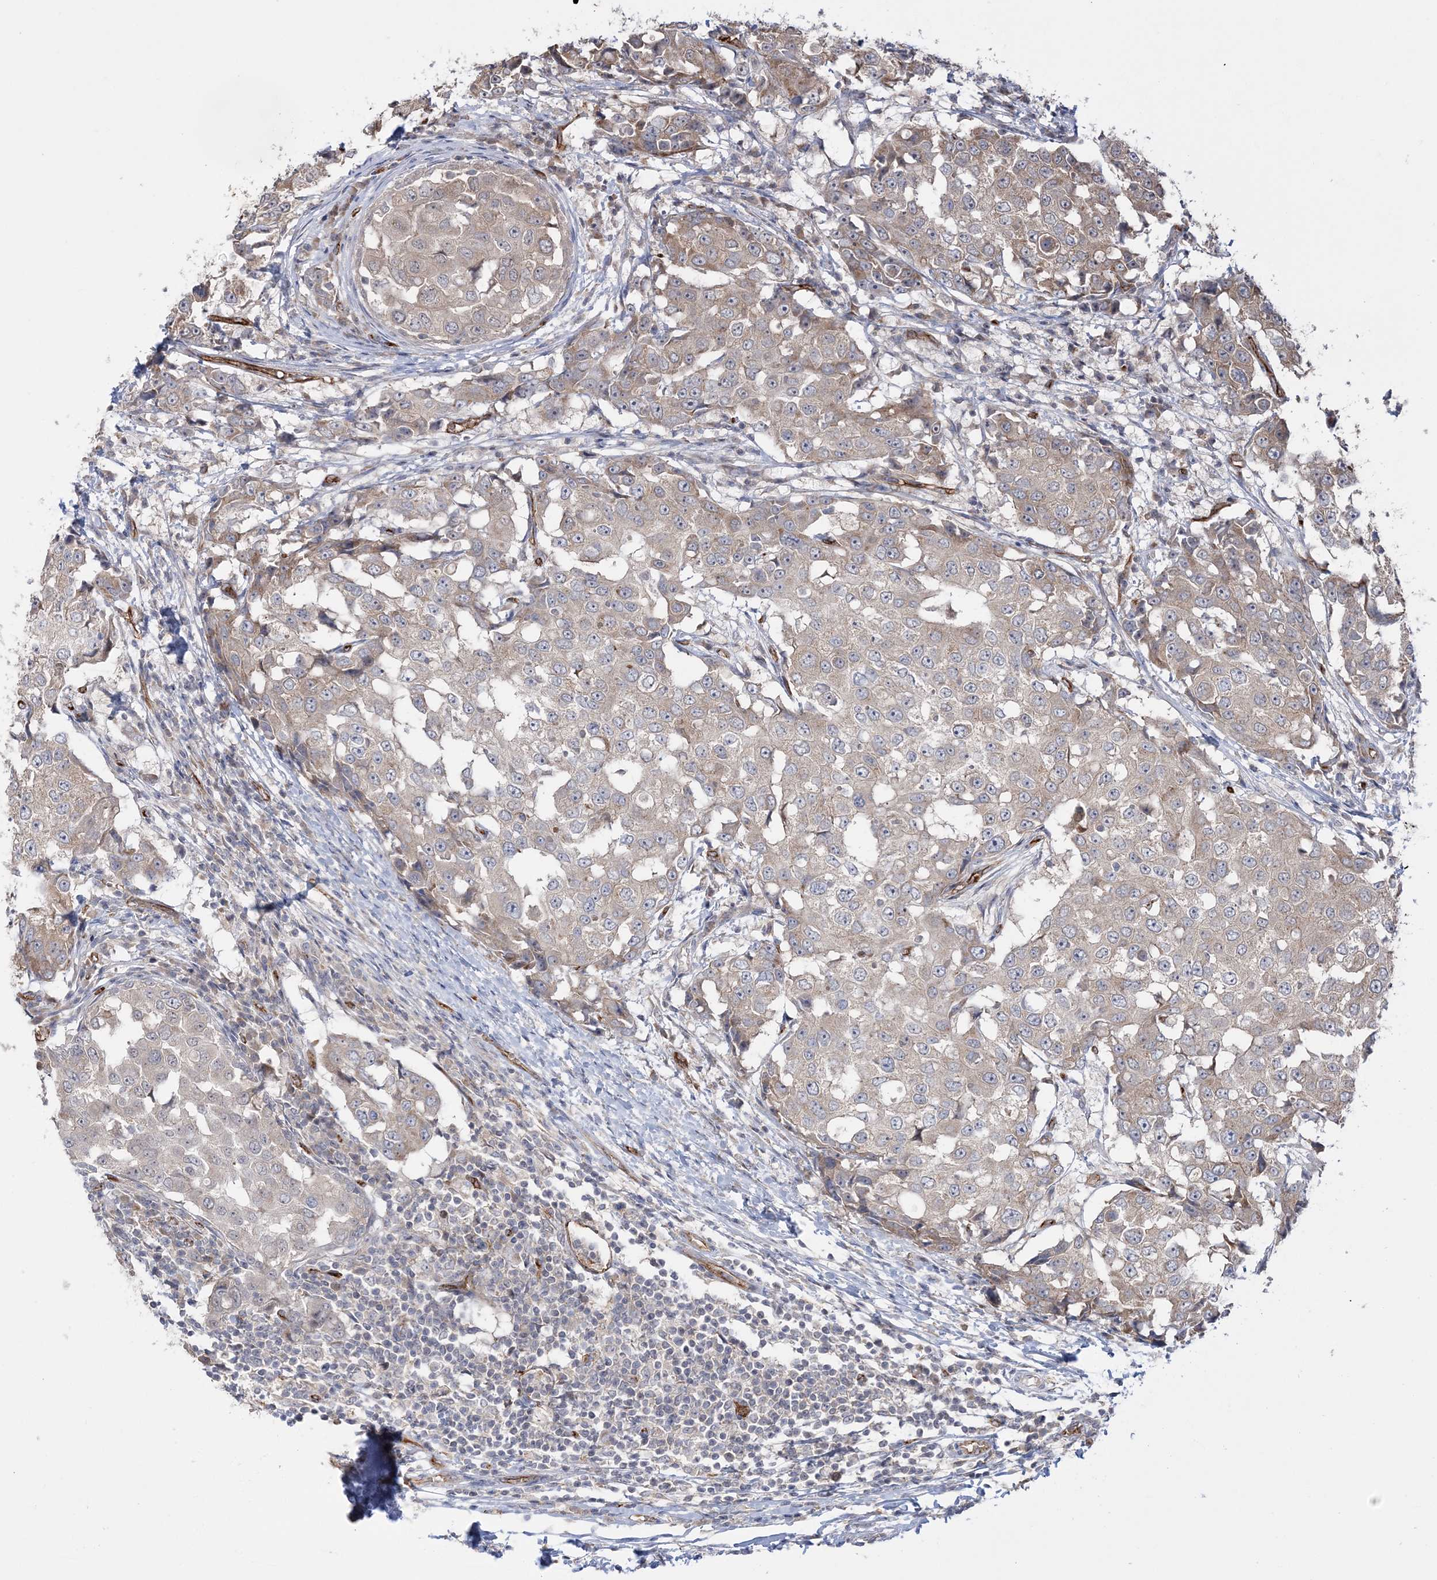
{"staining": {"intensity": "weak", "quantity": "25%-75%", "location": "cytoplasmic/membranous"}, "tissue": "breast cancer", "cell_type": "Tumor cells", "image_type": "cancer", "snomed": [{"axis": "morphology", "description": "Duct carcinoma"}, {"axis": "topography", "description": "Breast"}], "caption": "Immunohistochemical staining of breast cancer (infiltrating ductal carcinoma) exhibits weak cytoplasmic/membranous protein positivity in about 25%-75% of tumor cells.", "gene": "FARSB", "patient": {"sex": "female", "age": 27}}